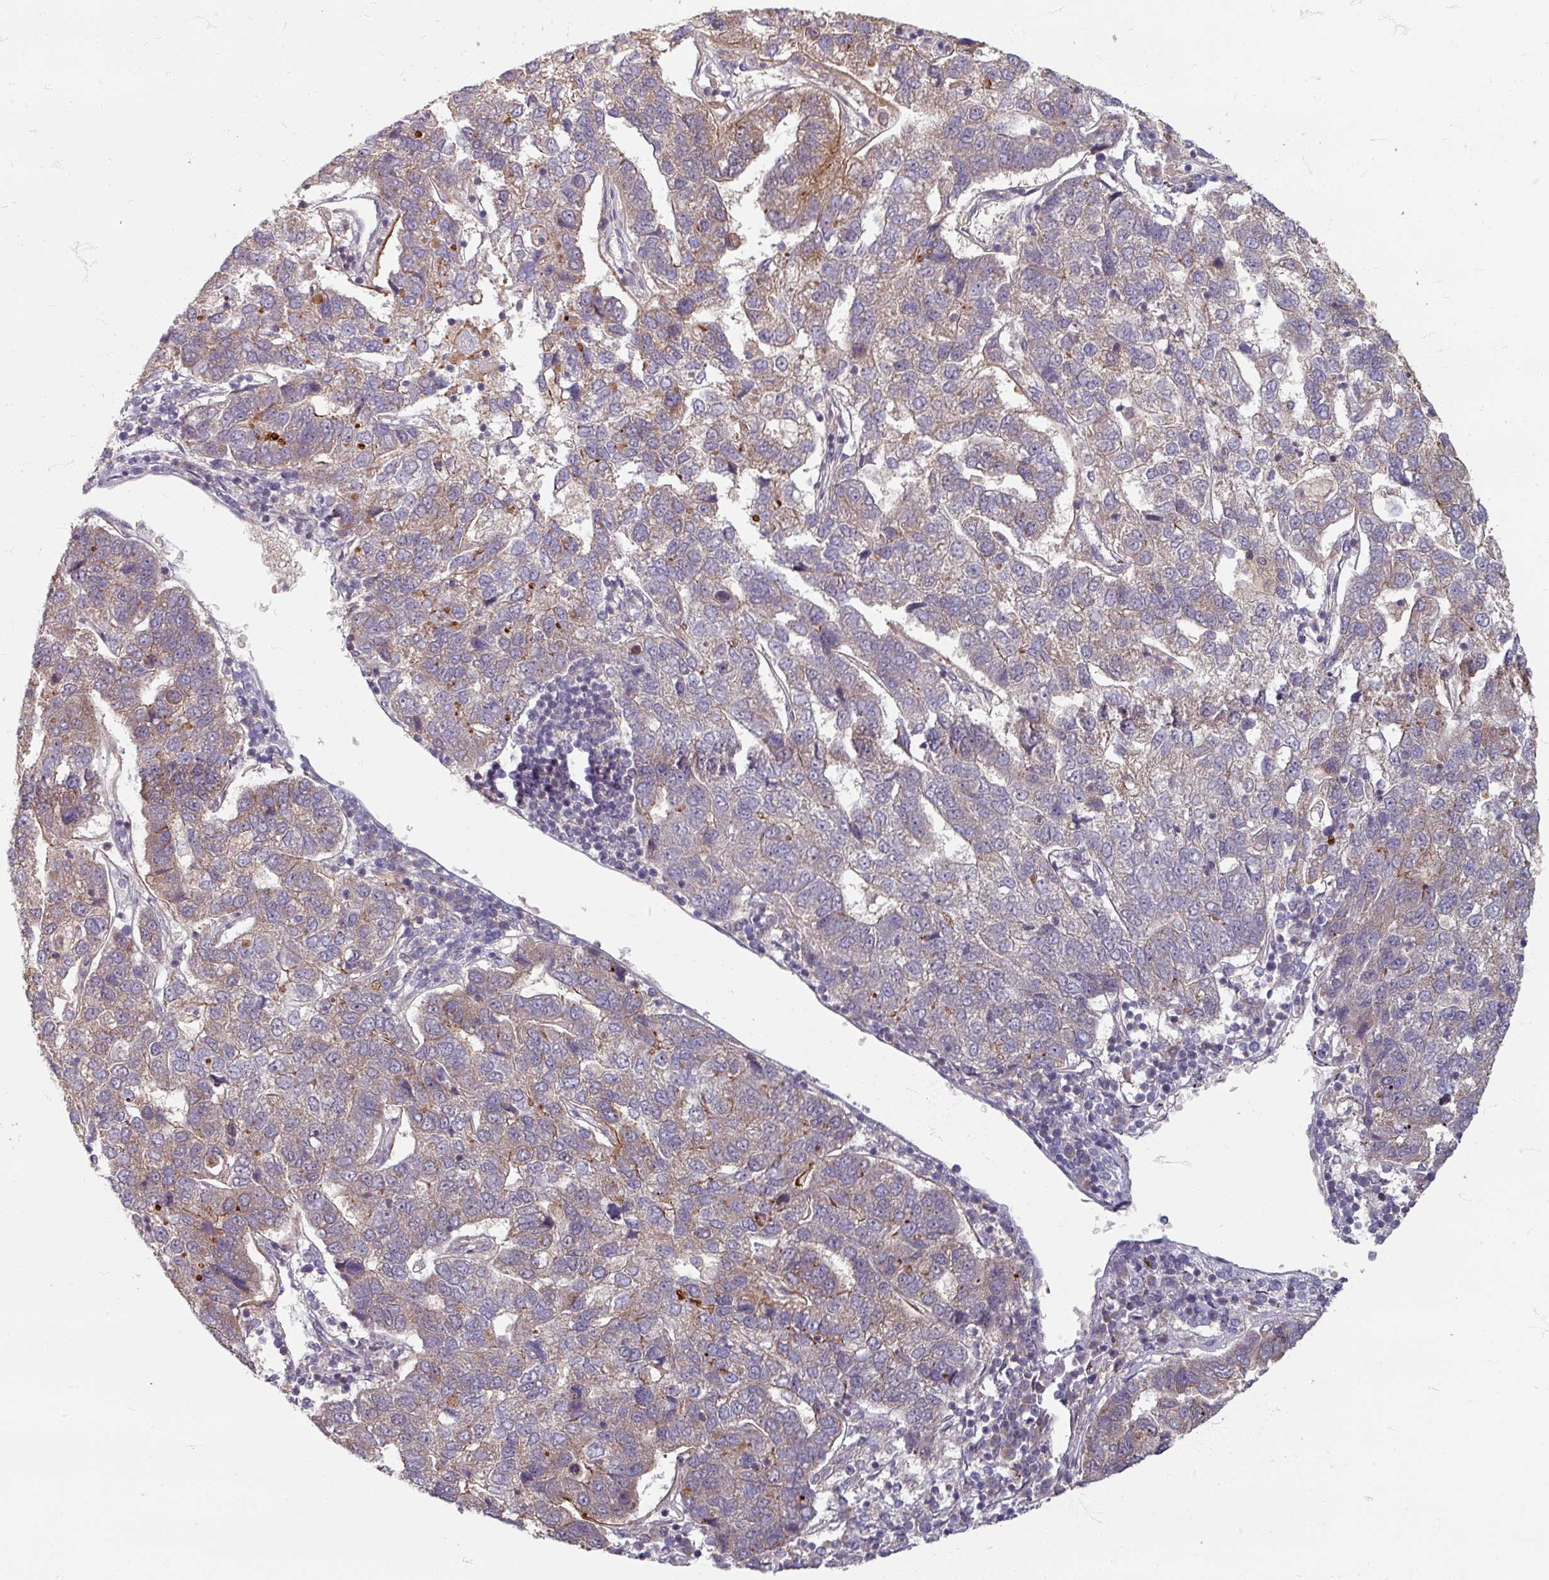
{"staining": {"intensity": "weak", "quantity": "25%-75%", "location": "cytoplasmic/membranous"}, "tissue": "pancreatic cancer", "cell_type": "Tumor cells", "image_type": "cancer", "snomed": [{"axis": "morphology", "description": "Adenocarcinoma, NOS"}, {"axis": "topography", "description": "Pancreas"}], "caption": "A low amount of weak cytoplasmic/membranous staining is present in about 25%-75% of tumor cells in pancreatic cancer (adenocarcinoma) tissue.", "gene": "STAM", "patient": {"sex": "female", "age": 61}}